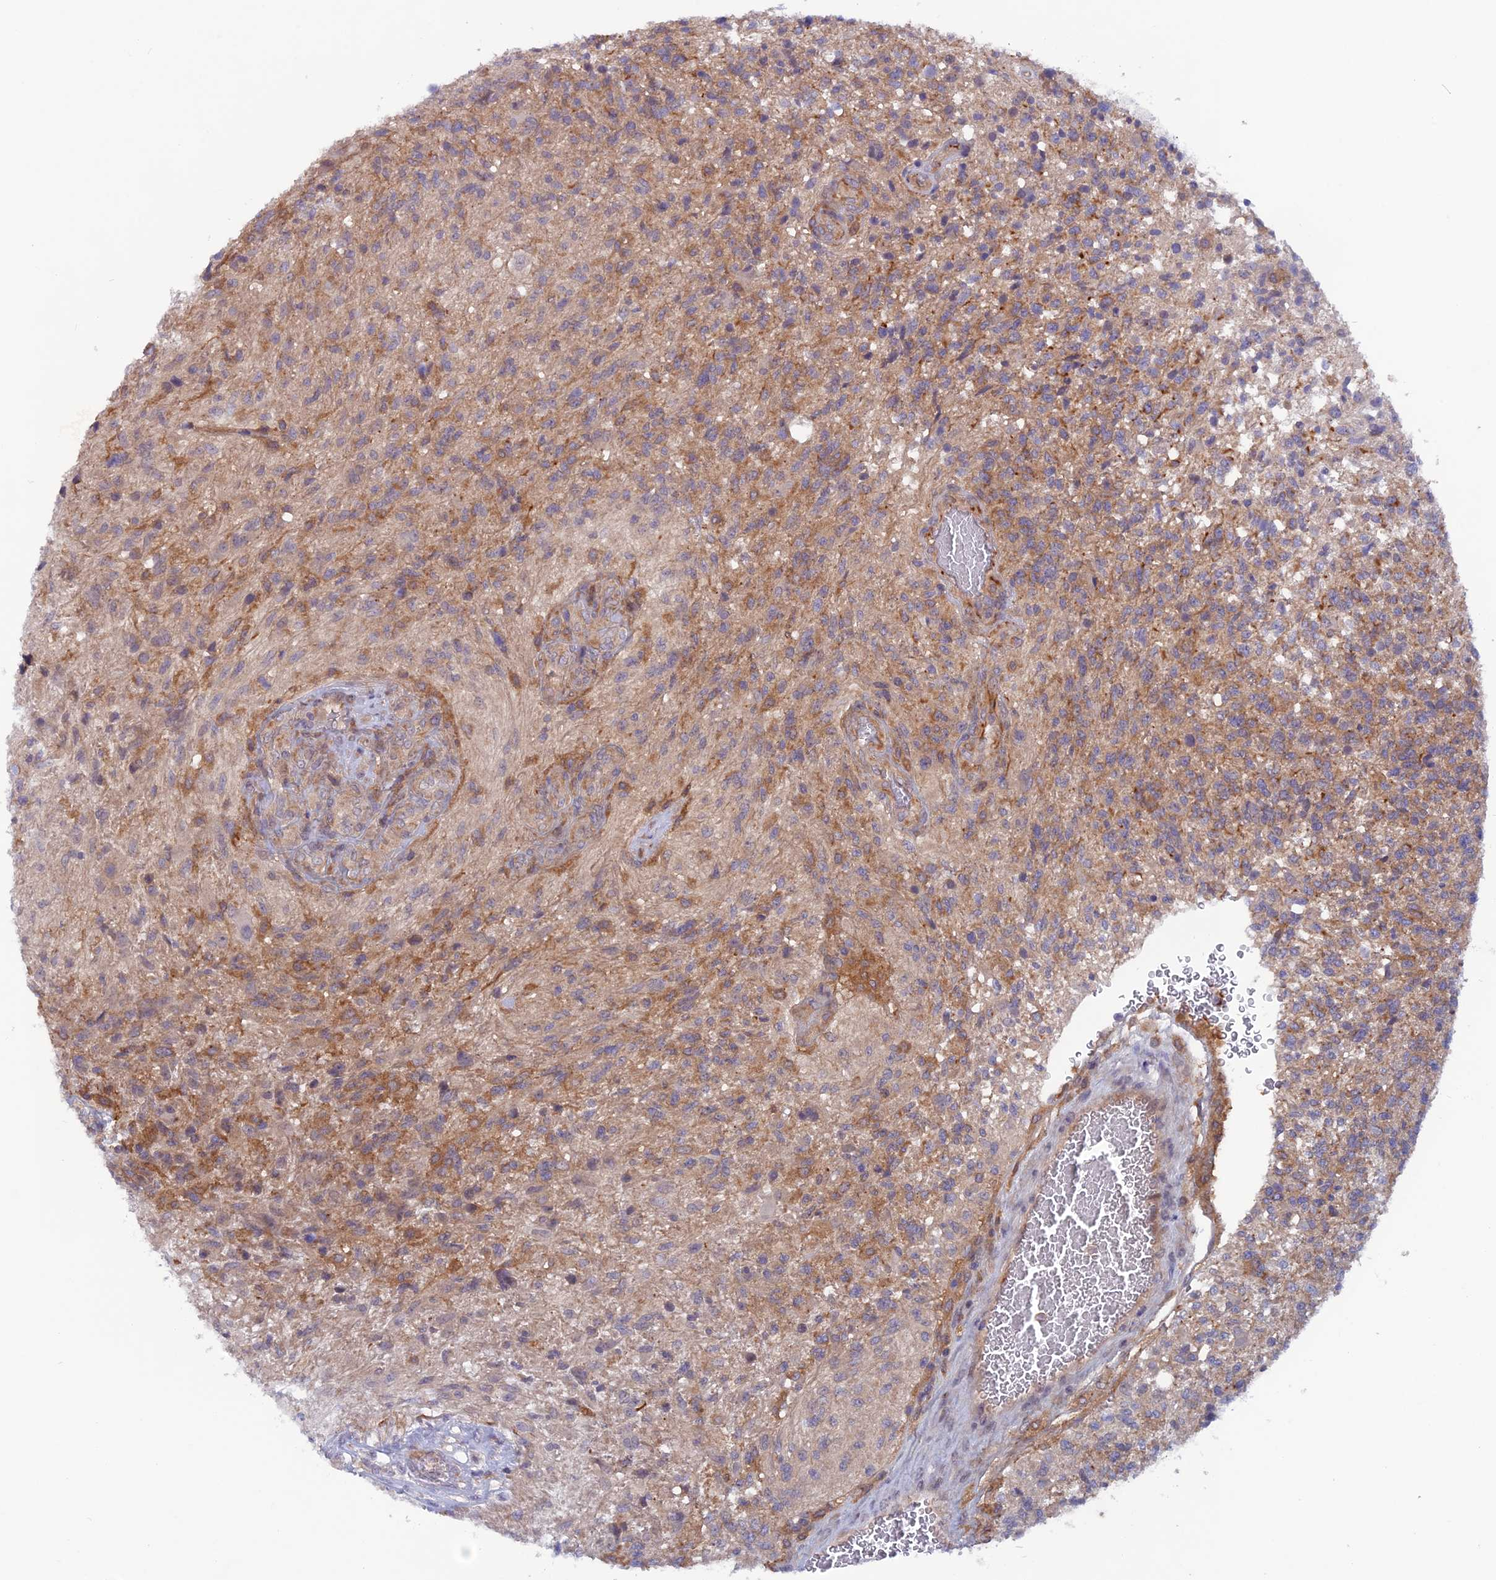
{"staining": {"intensity": "moderate", "quantity": "<25%", "location": "cytoplasmic/membranous"}, "tissue": "glioma", "cell_type": "Tumor cells", "image_type": "cancer", "snomed": [{"axis": "morphology", "description": "Glioma, malignant, High grade"}, {"axis": "topography", "description": "Brain"}], "caption": "About <25% of tumor cells in malignant high-grade glioma demonstrate moderate cytoplasmic/membranous protein expression as visualized by brown immunohistochemical staining.", "gene": "MAST2", "patient": {"sex": "male", "age": 56}}